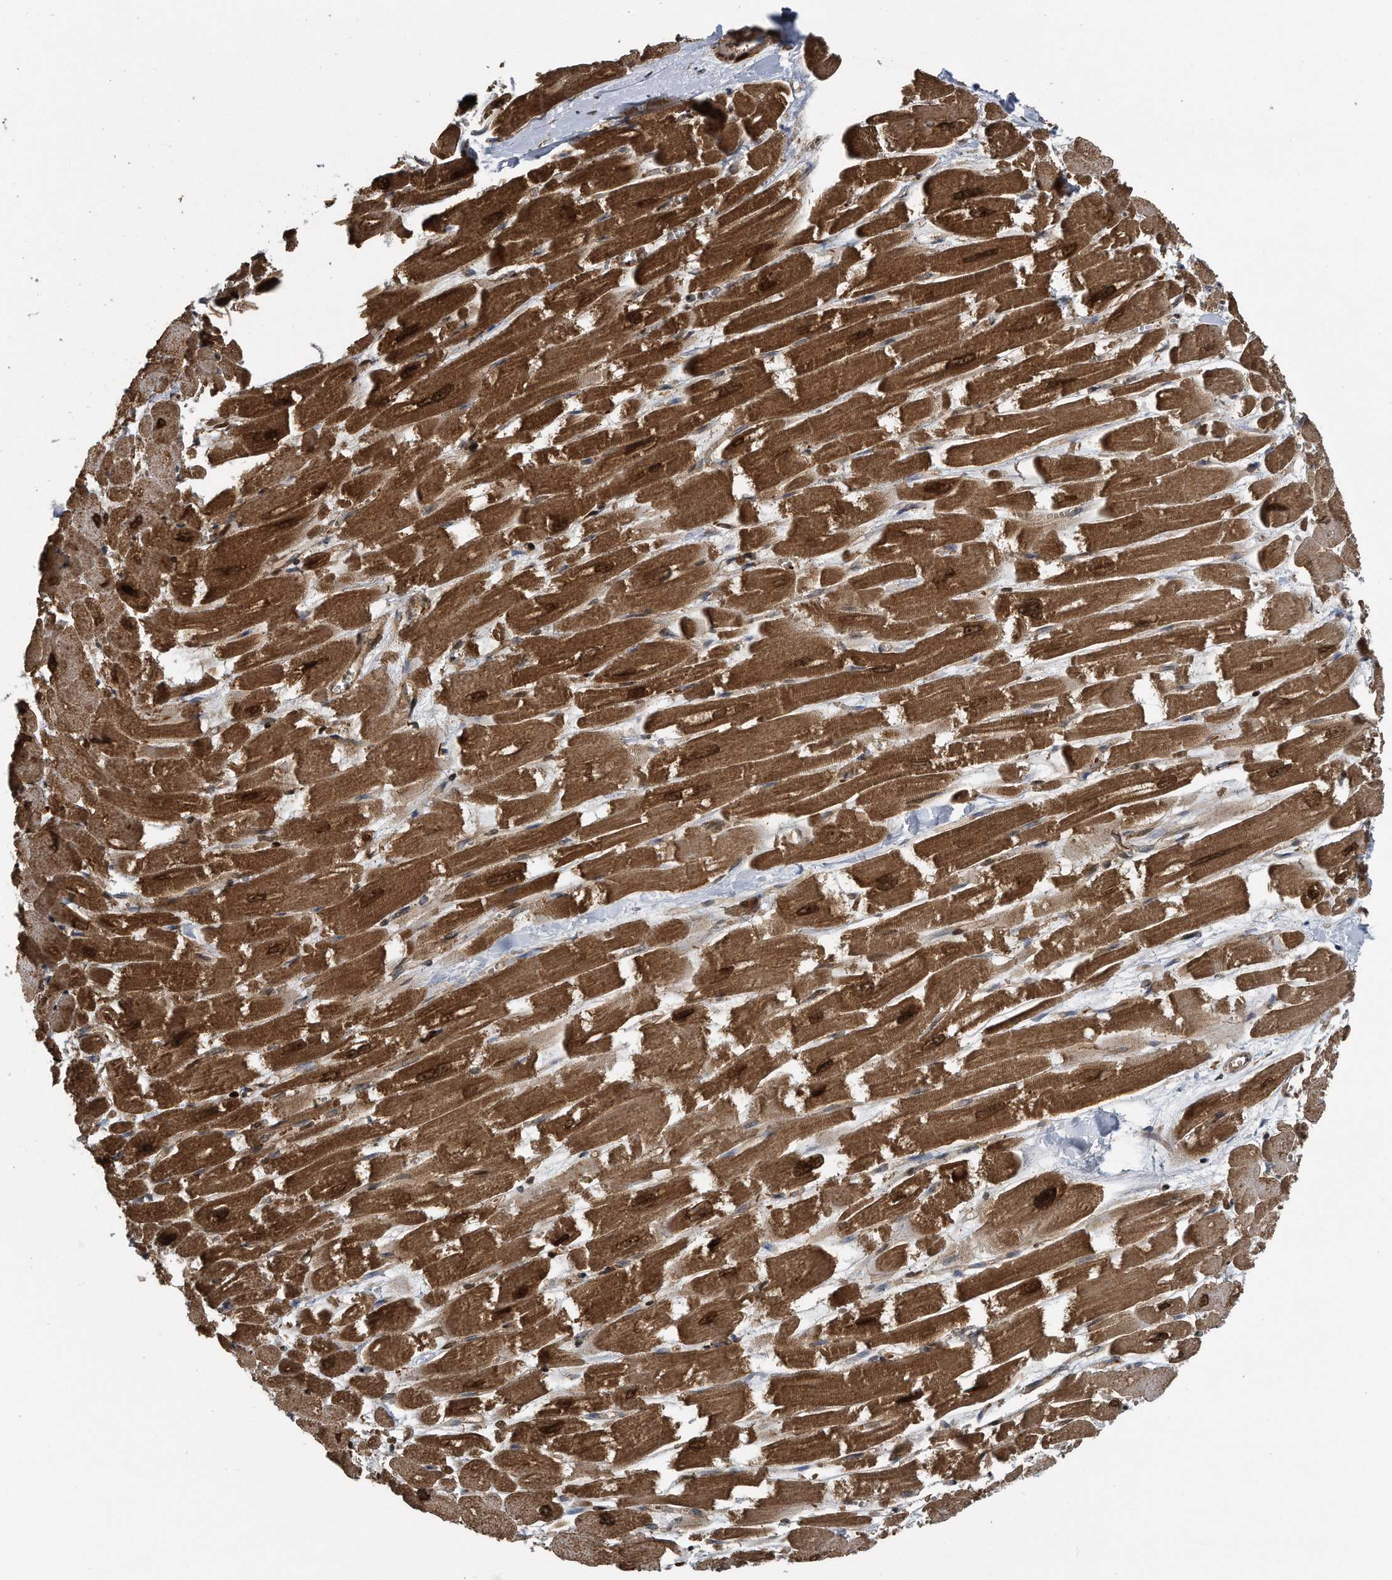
{"staining": {"intensity": "moderate", "quantity": ">75%", "location": "cytoplasmic/membranous,nuclear"}, "tissue": "heart muscle", "cell_type": "Cardiomyocytes", "image_type": "normal", "snomed": [{"axis": "morphology", "description": "Normal tissue, NOS"}, {"axis": "topography", "description": "Heart"}], "caption": "Immunohistochemical staining of unremarkable heart muscle displays medium levels of moderate cytoplasmic/membranous,nuclear expression in approximately >75% of cardiomyocytes.", "gene": "ZNF79", "patient": {"sex": "male", "age": 54}}